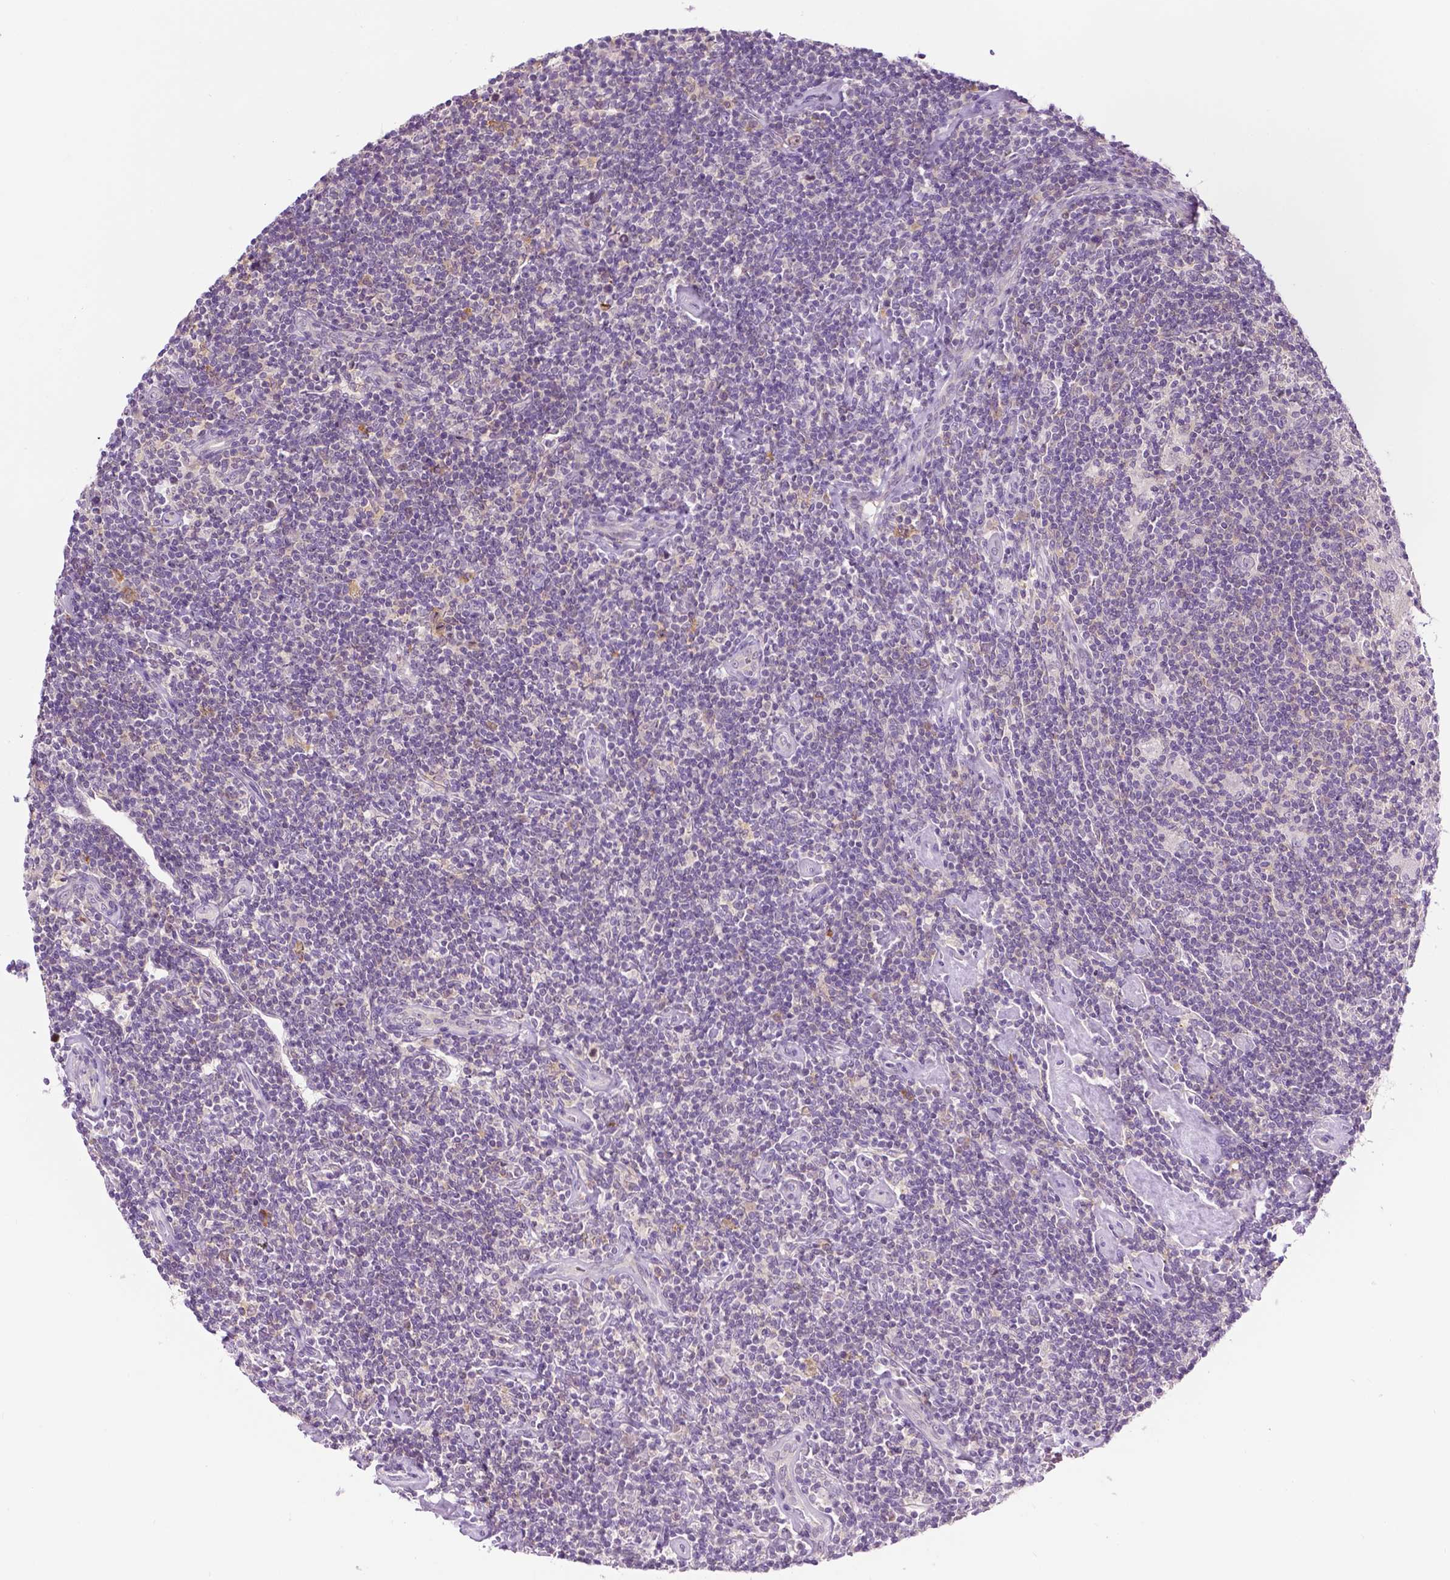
{"staining": {"intensity": "negative", "quantity": "none", "location": "none"}, "tissue": "lymphoma", "cell_type": "Tumor cells", "image_type": "cancer", "snomed": [{"axis": "morphology", "description": "Hodgkin's disease, NOS"}, {"axis": "topography", "description": "Lymph node"}], "caption": "An IHC histopathology image of lymphoma is shown. There is no staining in tumor cells of lymphoma. (DAB IHC, high magnification).", "gene": "DENND4A", "patient": {"sex": "male", "age": 40}}